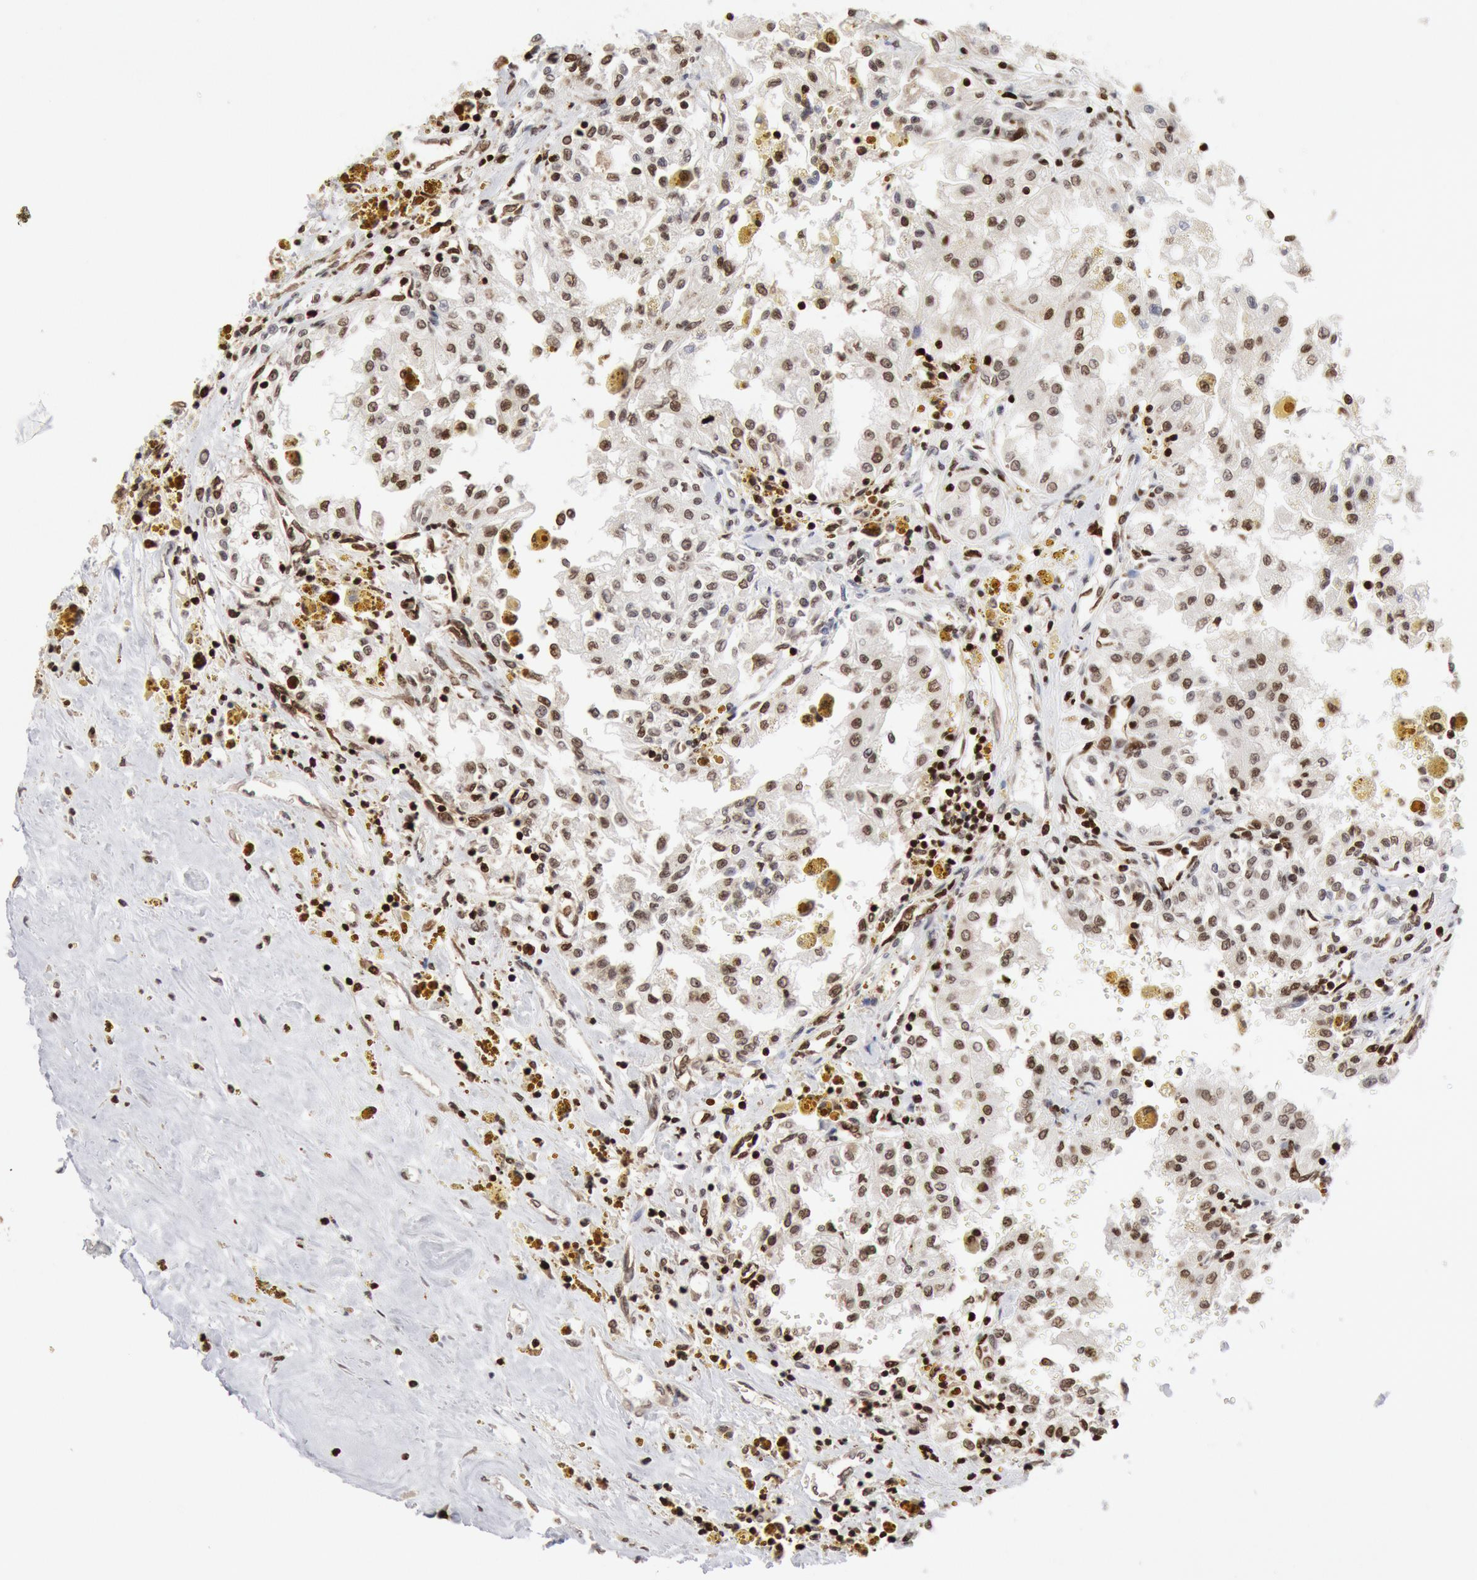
{"staining": {"intensity": "weak", "quantity": "25%-75%", "location": "cytoplasmic/membranous,nuclear"}, "tissue": "renal cancer", "cell_type": "Tumor cells", "image_type": "cancer", "snomed": [{"axis": "morphology", "description": "Adenocarcinoma, NOS"}, {"axis": "topography", "description": "Kidney"}], "caption": "About 25%-75% of tumor cells in human renal adenocarcinoma reveal weak cytoplasmic/membranous and nuclear protein staining as visualized by brown immunohistochemical staining.", "gene": "SUB1", "patient": {"sex": "male", "age": 78}}